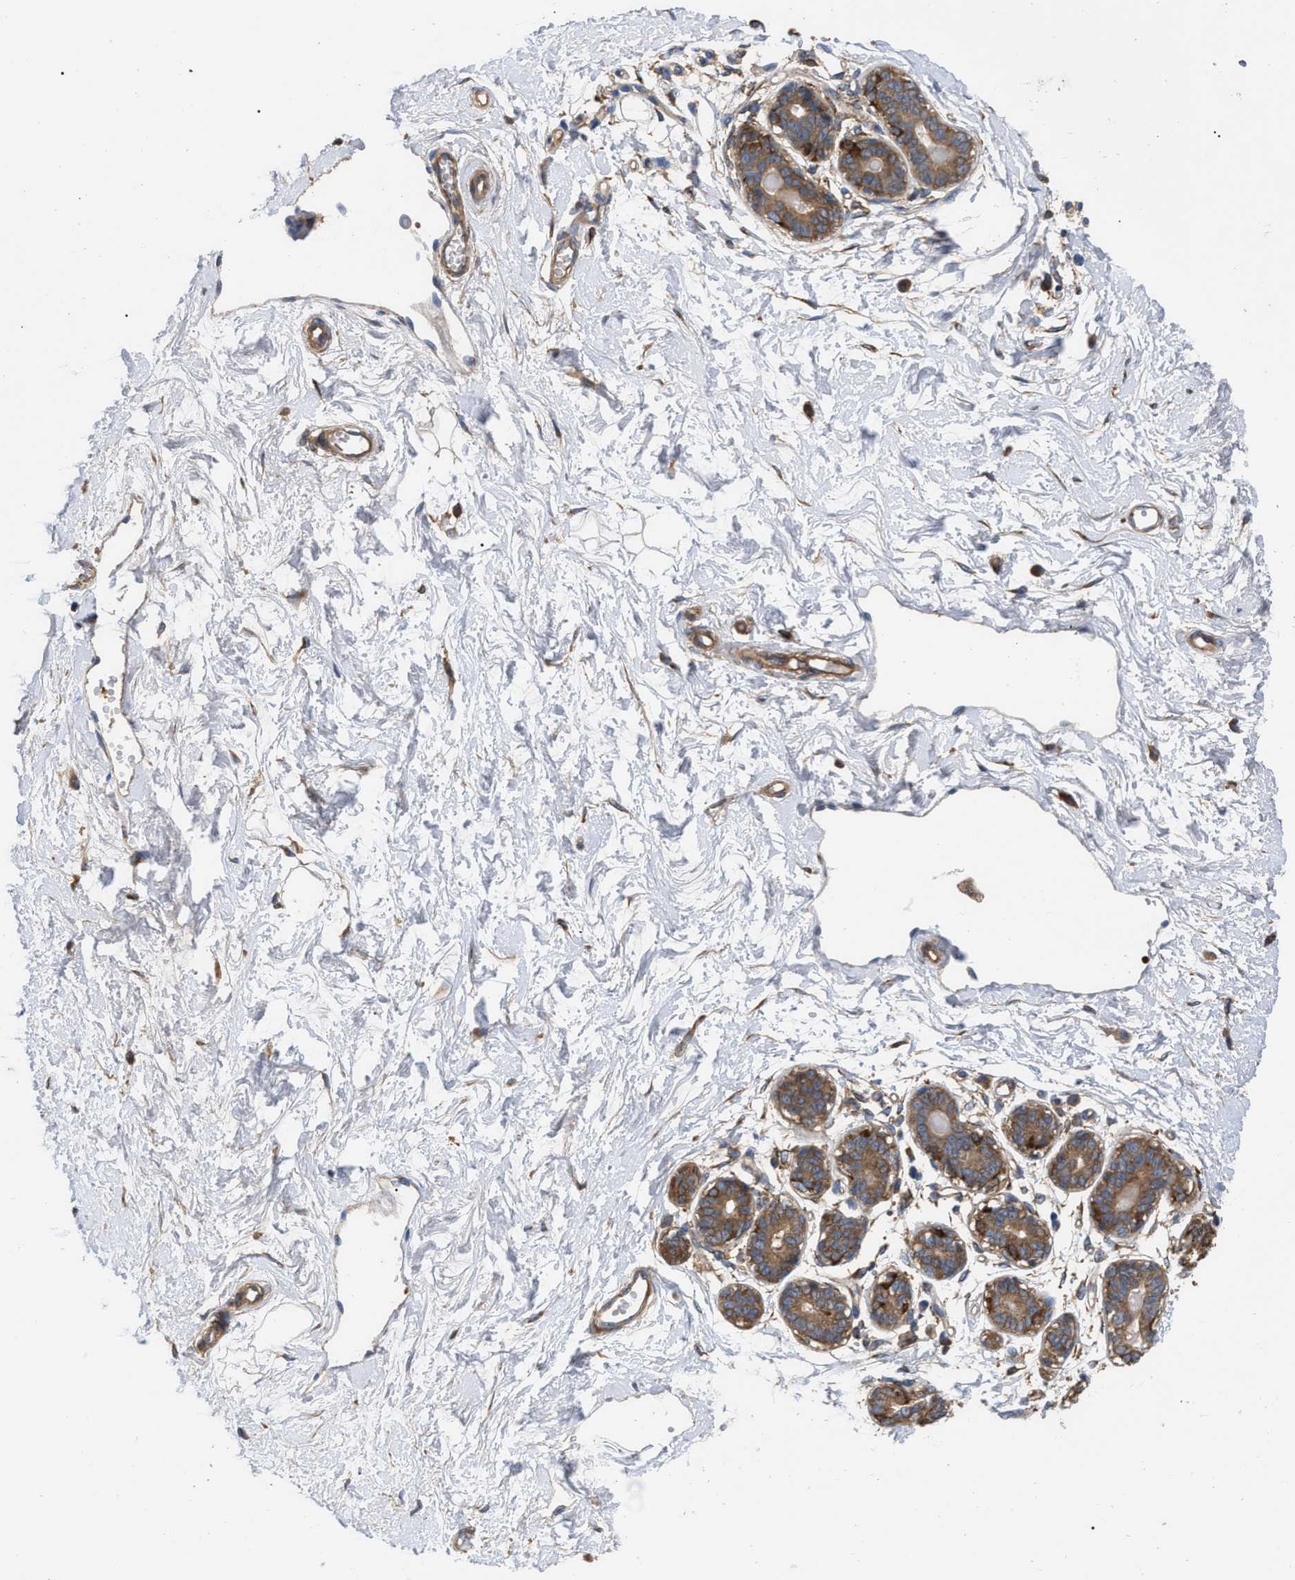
{"staining": {"intensity": "negative", "quantity": "none", "location": "none"}, "tissue": "breast", "cell_type": "Adipocytes", "image_type": "normal", "snomed": [{"axis": "morphology", "description": "Normal tissue, NOS"}, {"axis": "topography", "description": "Breast"}], "caption": "DAB immunohistochemical staining of benign human breast exhibits no significant positivity in adipocytes. (Brightfield microscopy of DAB immunohistochemistry at high magnification).", "gene": "RABEP1", "patient": {"sex": "female", "age": 45}}